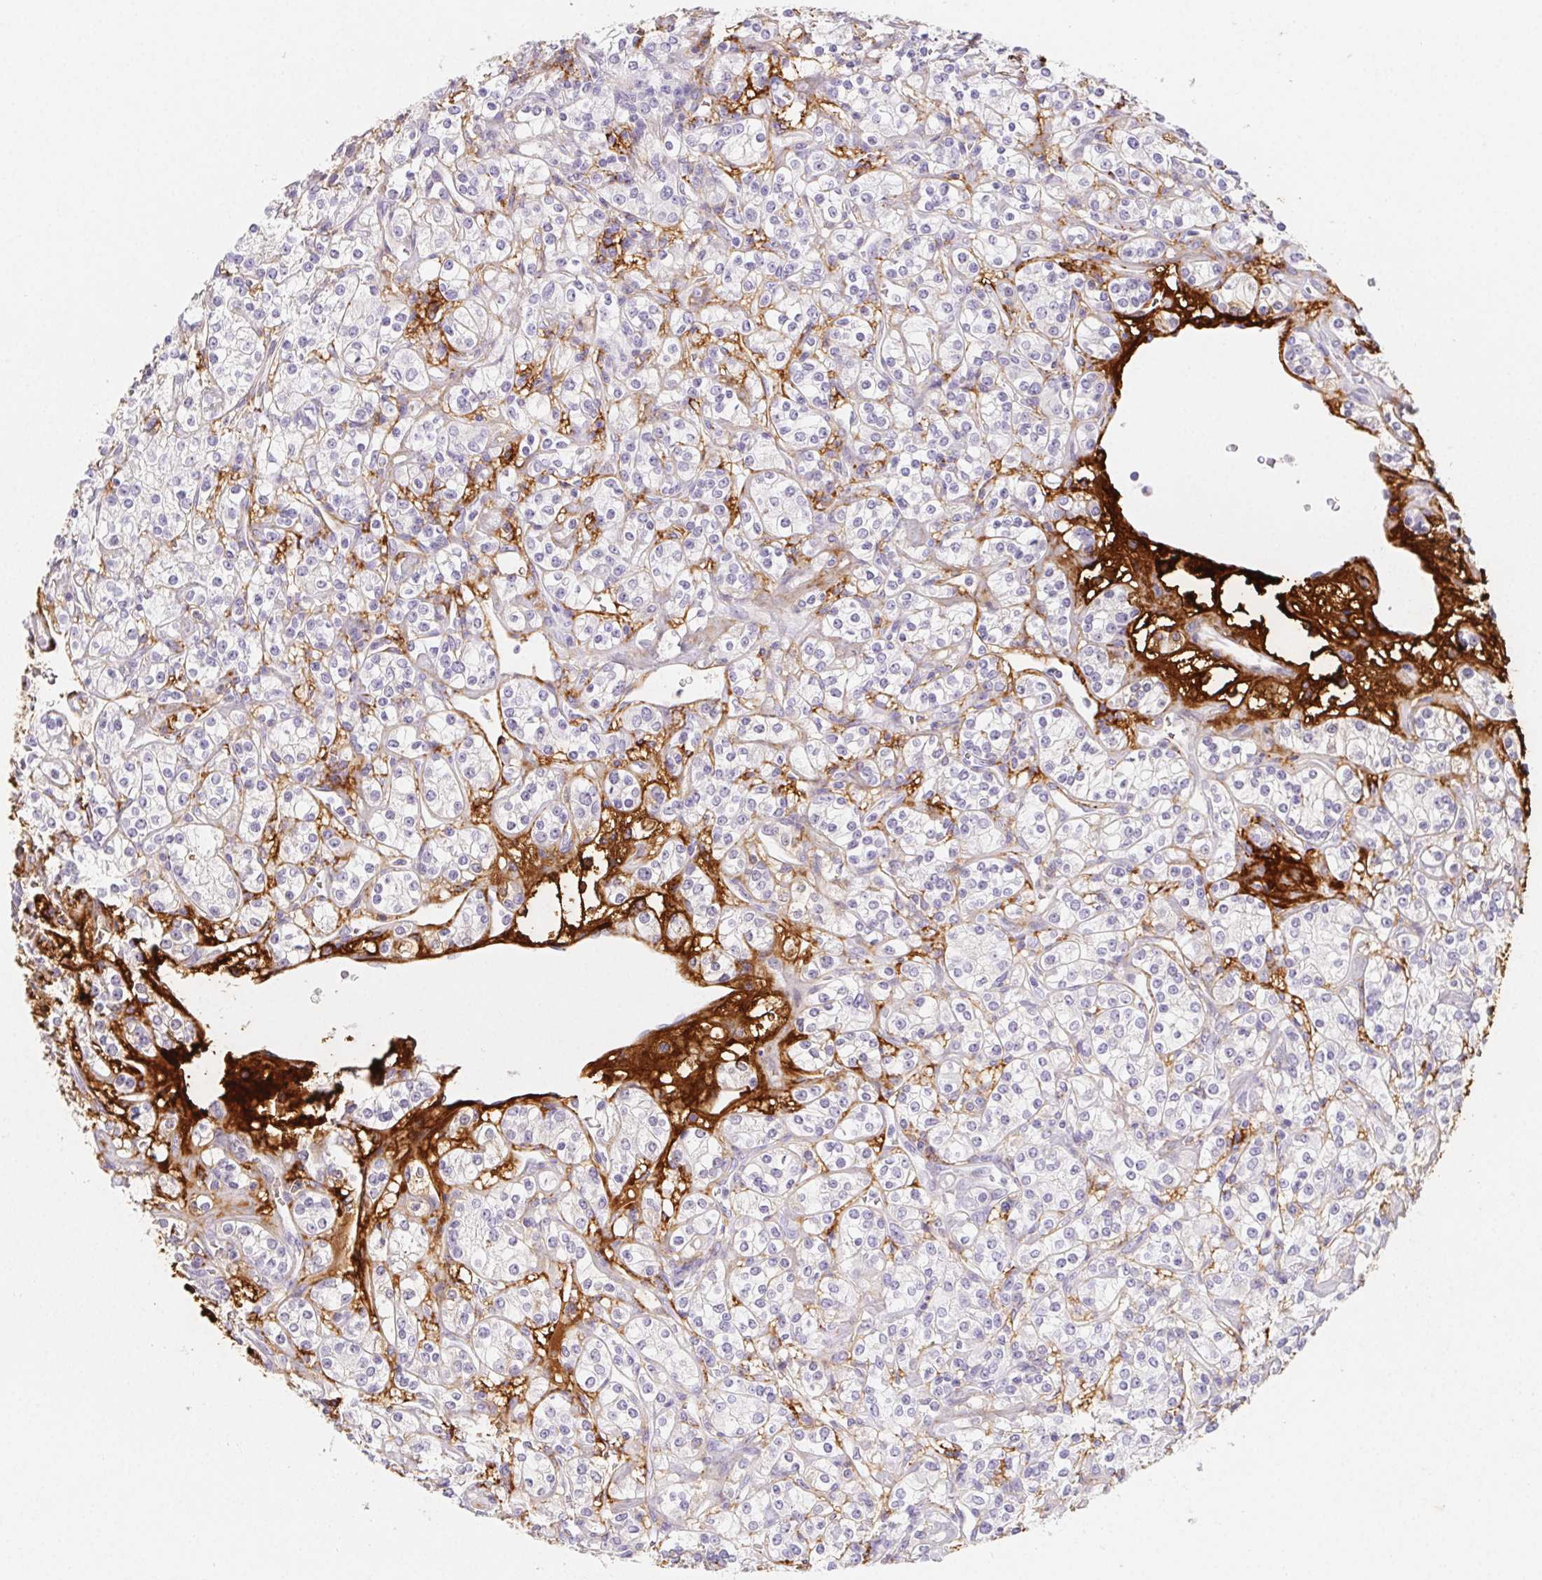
{"staining": {"intensity": "negative", "quantity": "none", "location": "none"}, "tissue": "renal cancer", "cell_type": "Tumor cells", "image_type": "cancer", "snomed": [{"axis": "morphology", "description": "Adenocarcinoma, NOS"}, {"axis": "topography", "description": "Kidney"}], "caption": "There is no significant positivity in tumor cells of renal adenocarcinoma.", "gene": "ITIH2", "patient": {"sex": "male", "age": 77}}